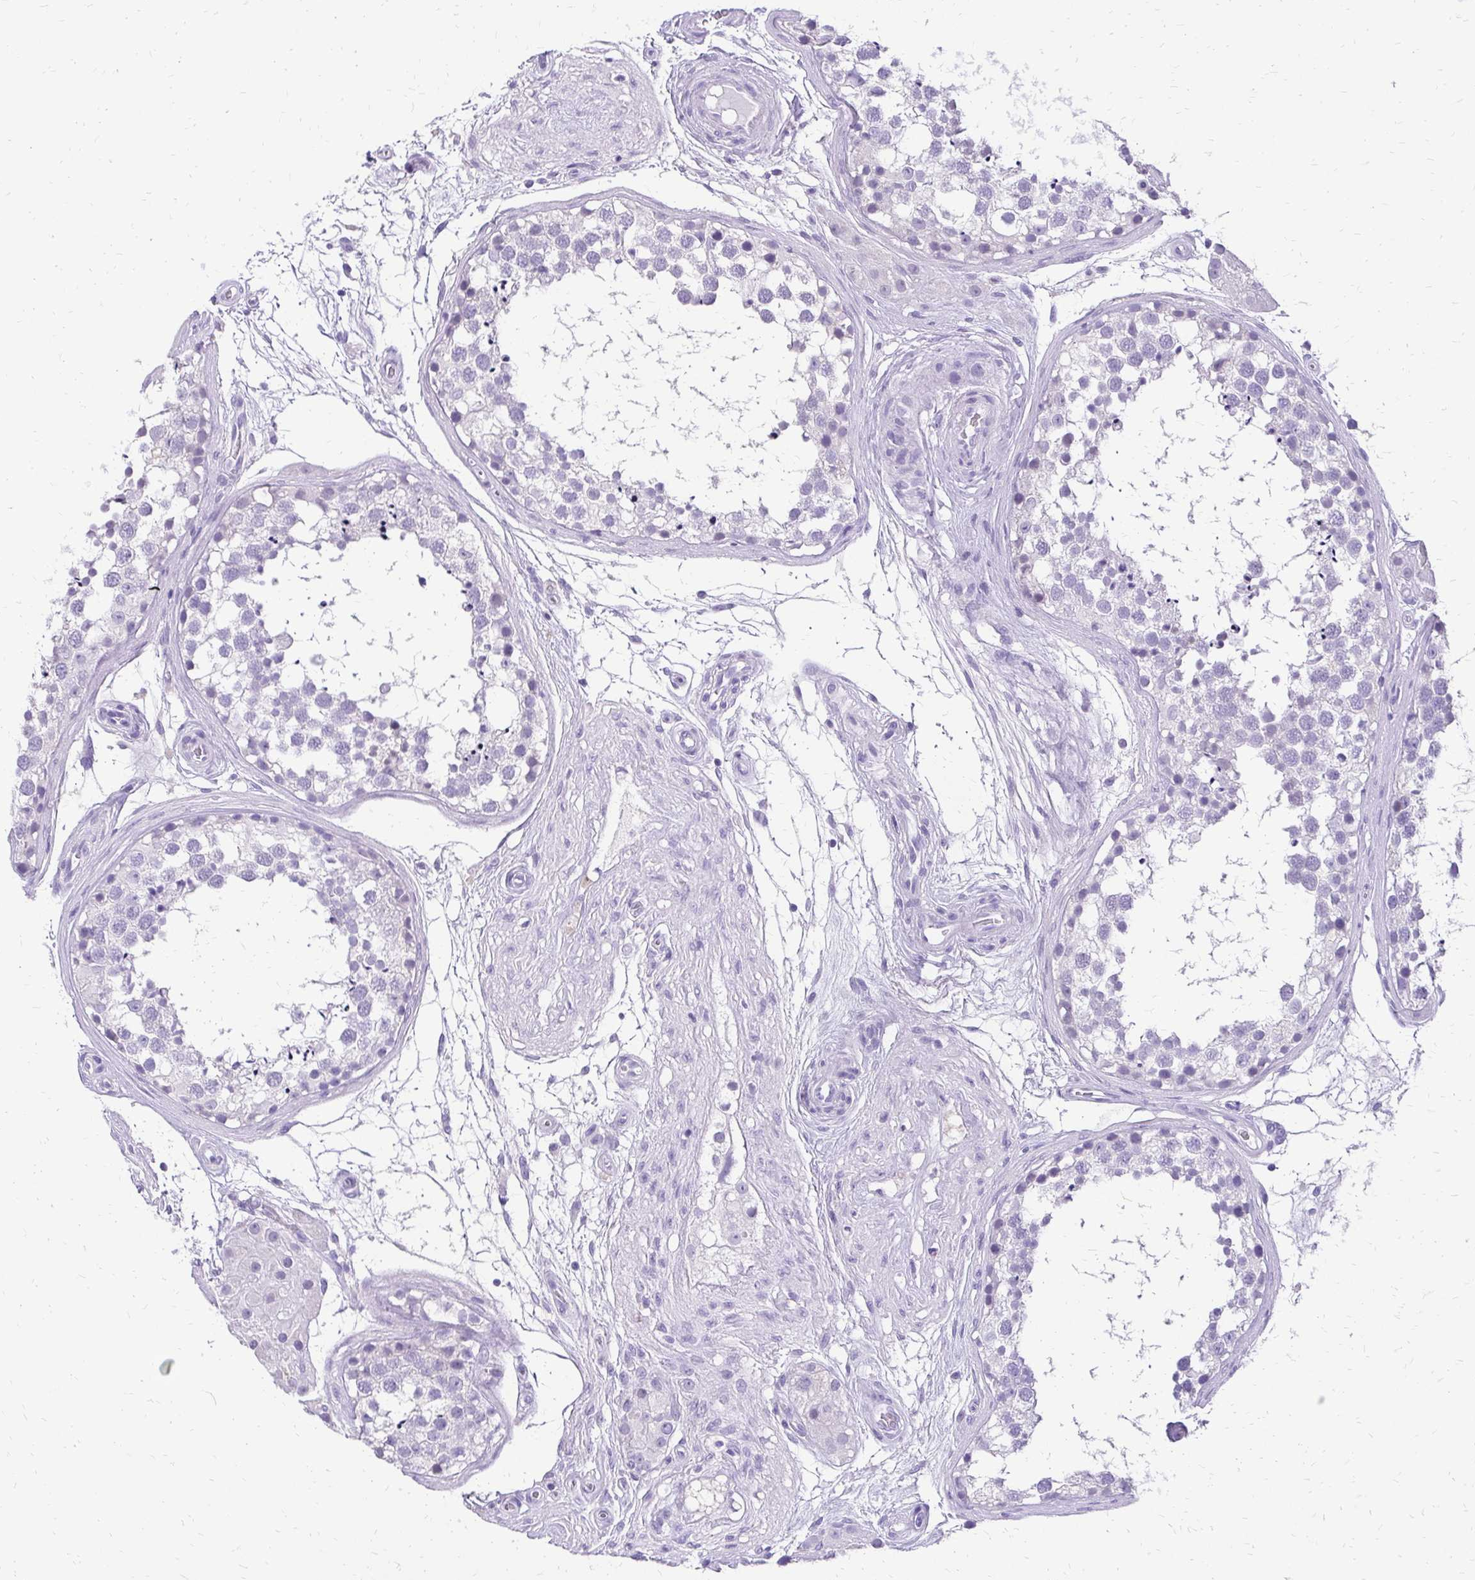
{"staining": {"intensity": "negative", "quantity": "none", "location": "none"}, "tissue": "testis", "cell_type": "Cells in seminiferous ducts", "image_type": "normal", "snomed": [{"axis": "morphology", "description": "Normal tissue, NOS"}, {"axis": "morphology", "description": "Seminoma, NOS"}, {"axis": "topography", "description": "Testis"}], "caption": "An immunohistochemistry (IHC) histopathology image of unremarkable testis is shown. There is no staining in cells in seminiferous ducts of testis.", "gene": "SLC32A1", "patient": {"sex": "male", "age": 65}}